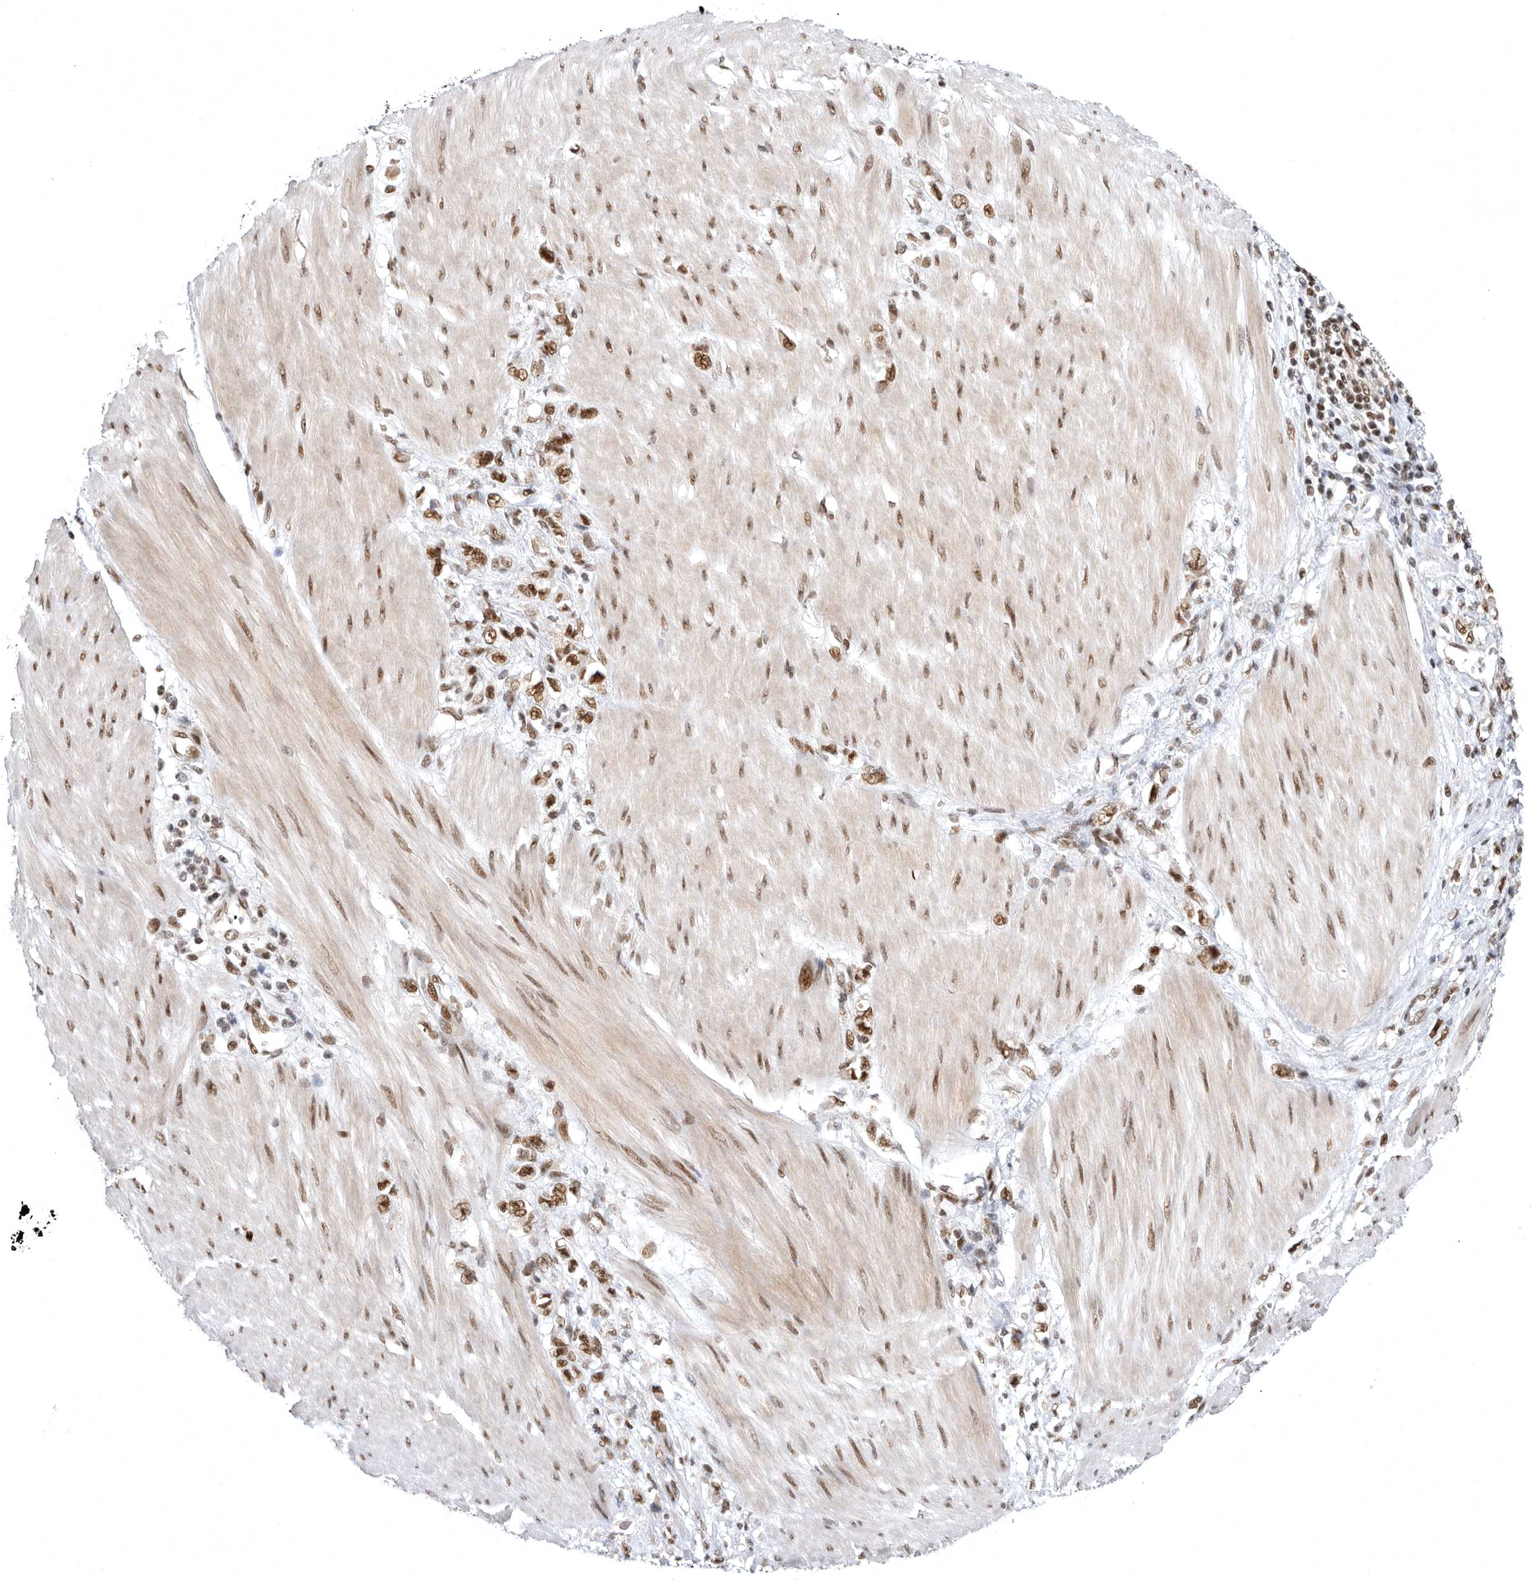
{"staining": {"intensity": "moderate", "quantity": ">75%", "location": "nuclear"}, "tissue": "stomach cancer", "cell_type": "Tumor cells", "image_type": "cancer", "snomed": [{"axis": "morphology", "description": "Adenocarcinoma, NOS"}, {"axis": "topography", "description": "Stomach"}], "caption": "Moderate nuclear expression is present in approximately >75% of tumor cells in stomach cancer.", "gene": "ZNF830", "patient": {"sex": "female", "age": 76}}